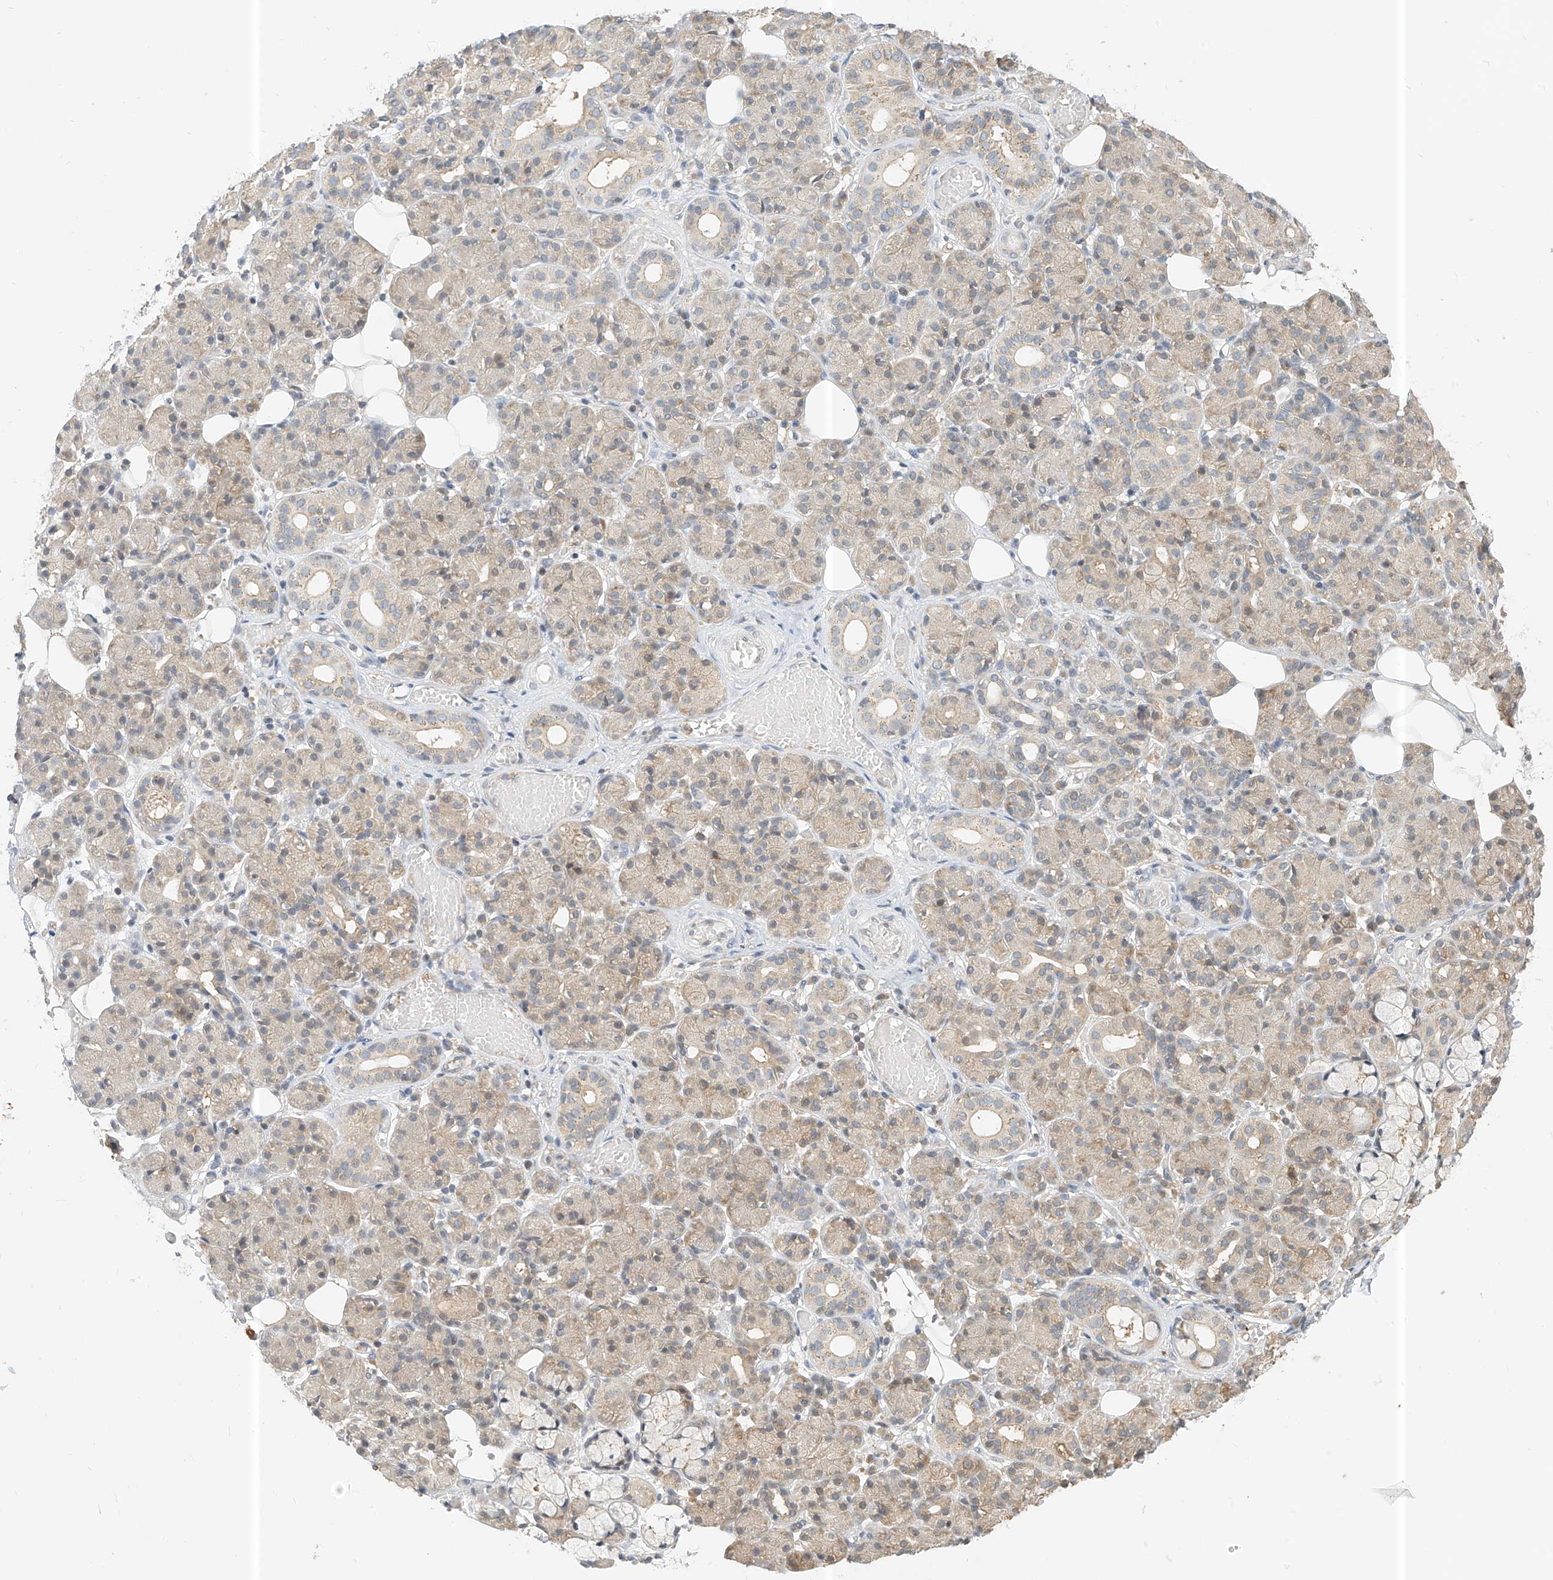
{"staining": {"intensity": "weak", "quantity": "25%-75%", "location": "cytoplasmic/membranous"}, "tissue": "salivary gland", "cell_type": "Glandular cells", "image_type": "normal", "snomed": [{"axis": "morphology", "description": "Normal tissue, NOS"}, {"axis": "topography", "description": "Salivary gland"}], "caption": "IHC of normal human salivary gland shows low levels of weak cytoplasmic/membranous positivity in about 25%-75% of glandular cells.", "gene": "PPA2", "patient": {"sex": "male", "age": 63}}